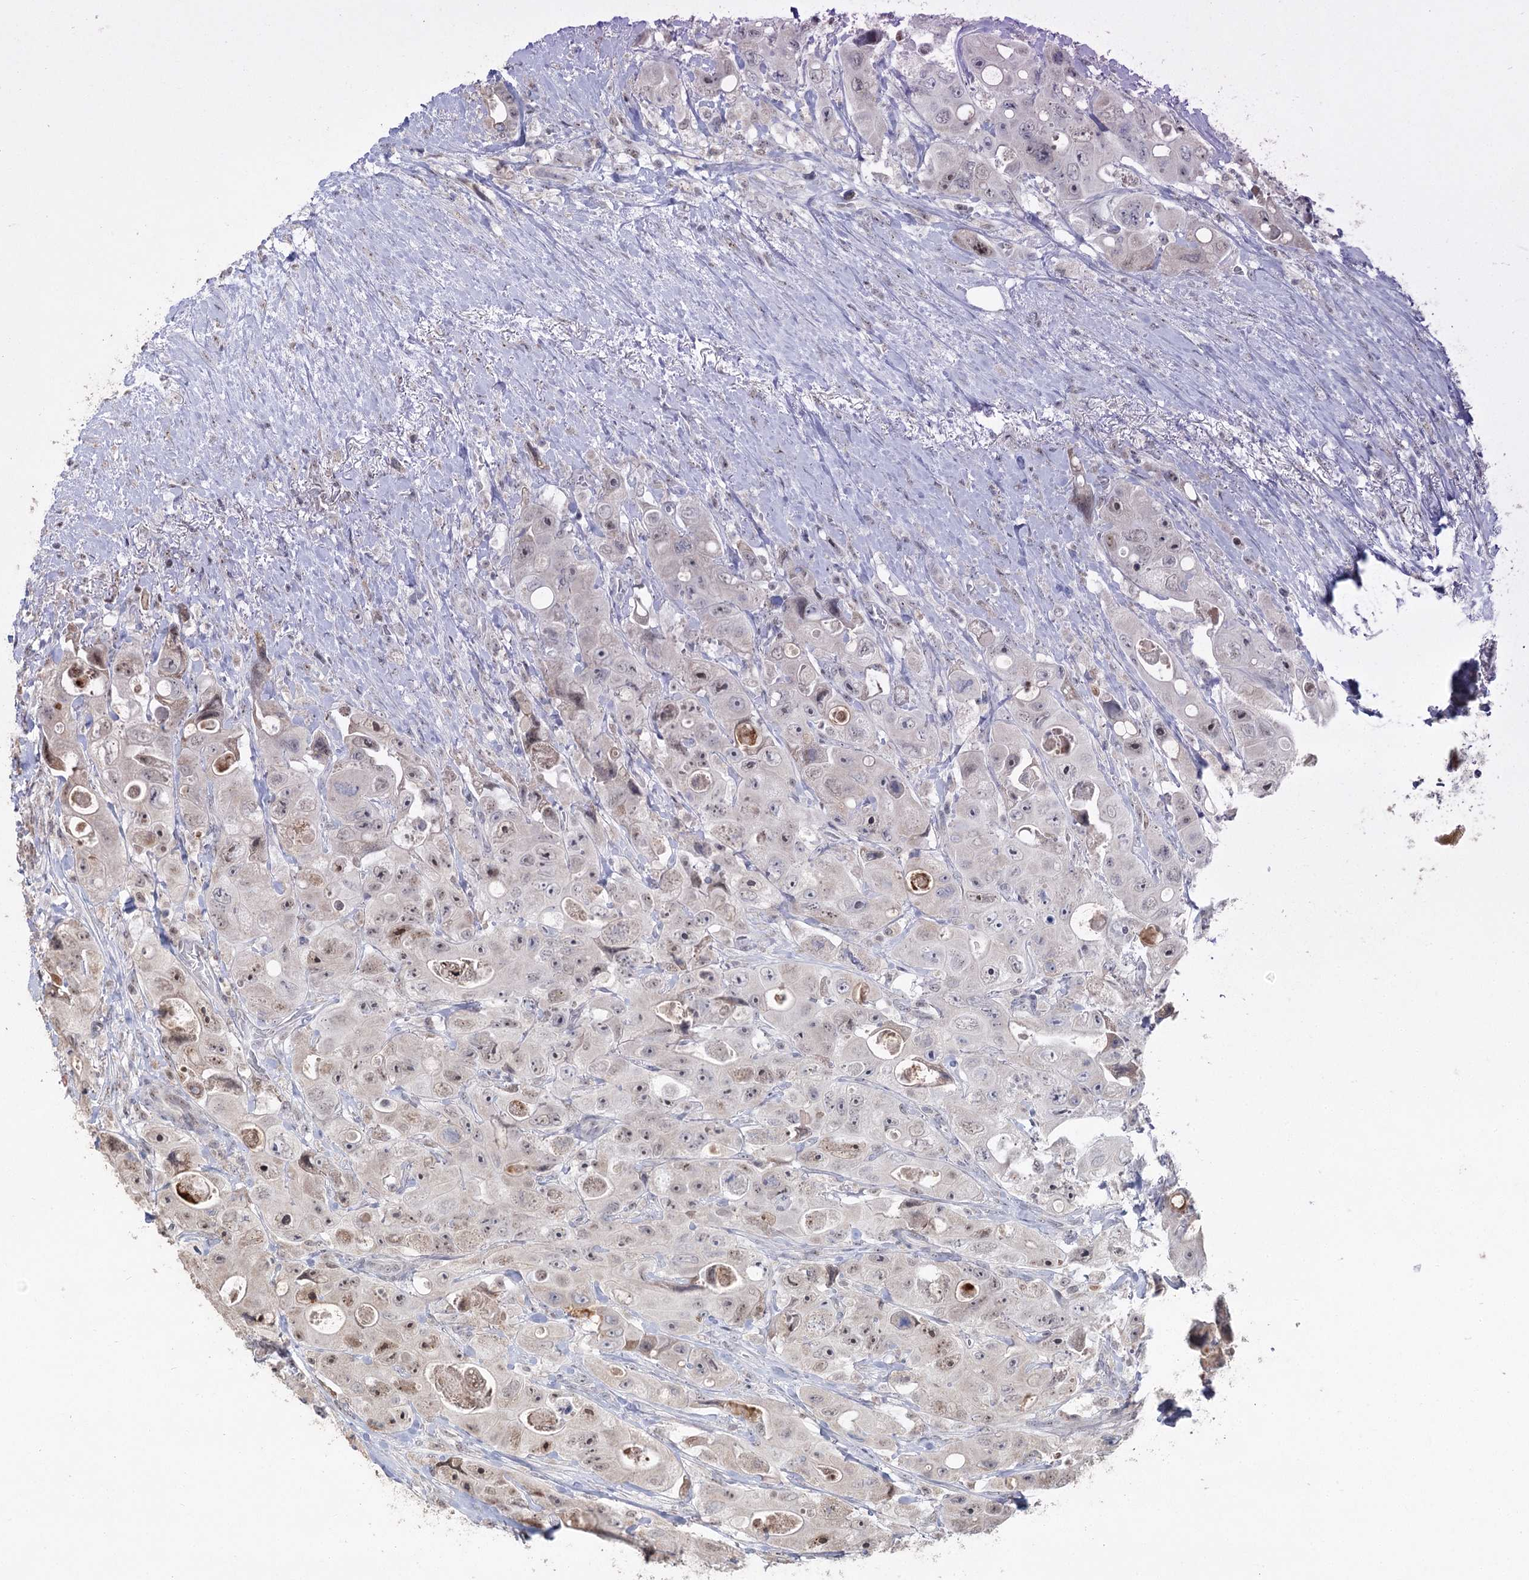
{"staining": {"intensity": "weak", "quantity": "<25%", "location": "nuclear"}, "tissue": "colorectal cancer", "cell_type": "Tumor cells", "image_type": "cancer", "snomed": [{"axis": "morphology", "description": "Adenocarcinoma, NOS"}, {"axis": "topography", "description": "Colon"}], "caption": "Immunohistochemical staining of adenocarcinoma (colorectal) demonstrates no significant expression in tumor cells.", "gene": "RUFY4", "patient": {"sex": "female", "age": 46}}